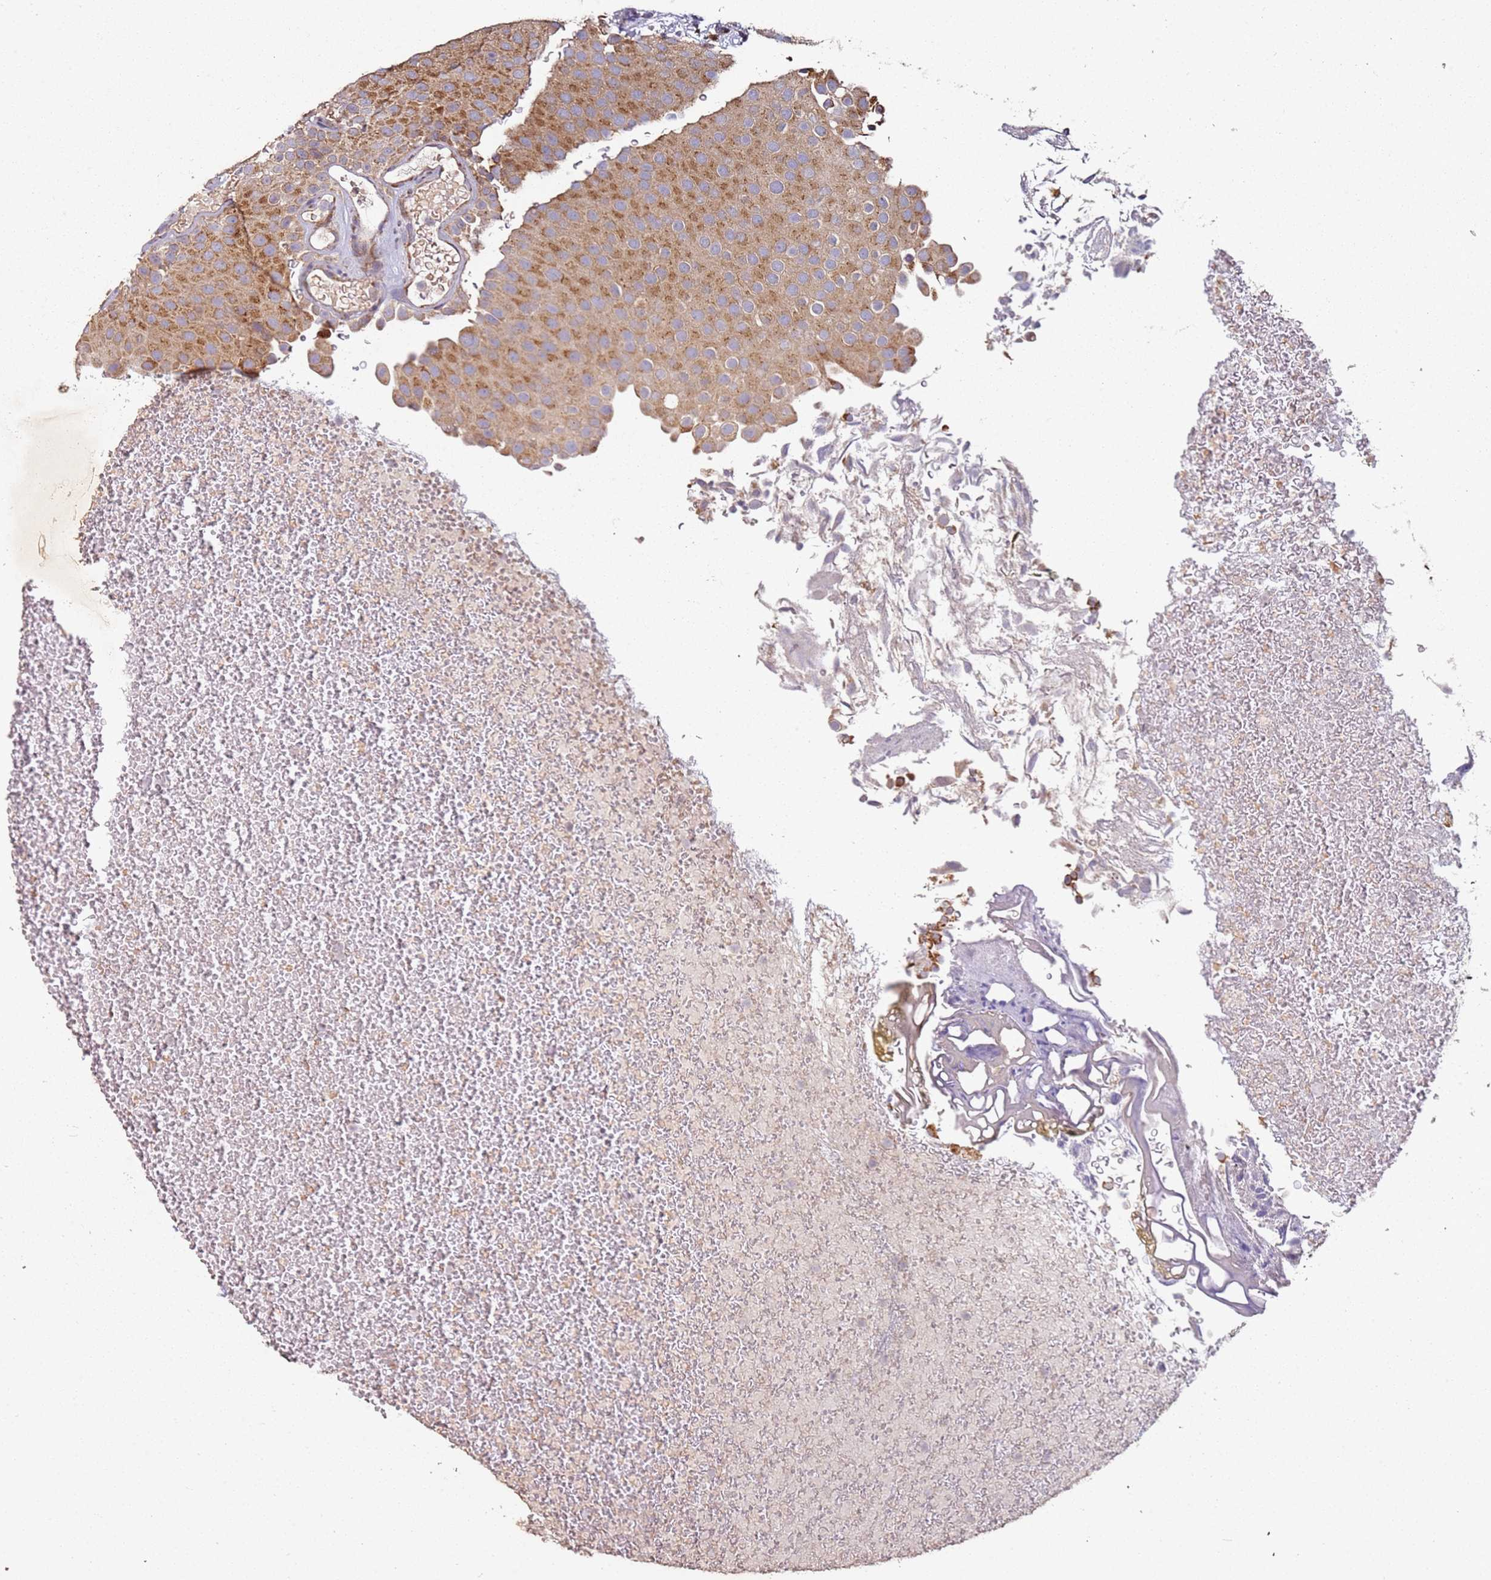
{"staining": {"intensity": "moderate", "quantity": ">75%", "location": "cytoplasmic/membranous"}, "tissue": "urothelial cancer", "cell_type": "Tumor cells", "image_type": "cancer", "snomed": [{"axis": "morphology", "description": "Urothelial carcinoma, Low grade"}, {"axis": "topography", "description": "Urinary bladder"}], "caption": "Brown immunohistochemical staining in human urothelial cancer demonstrates moderate cytoplasmic/membranous staining in about >75% of tumor cells. The staining was performed using DAB (3,3'-diaminobenzidine) to visualize the protein expression in brown, while the nuclei were stained in blue with hematoxylin (Magnification: 20x).", "gene": "ARFRP1", "patient": {"sex": "male", "age": 78}}